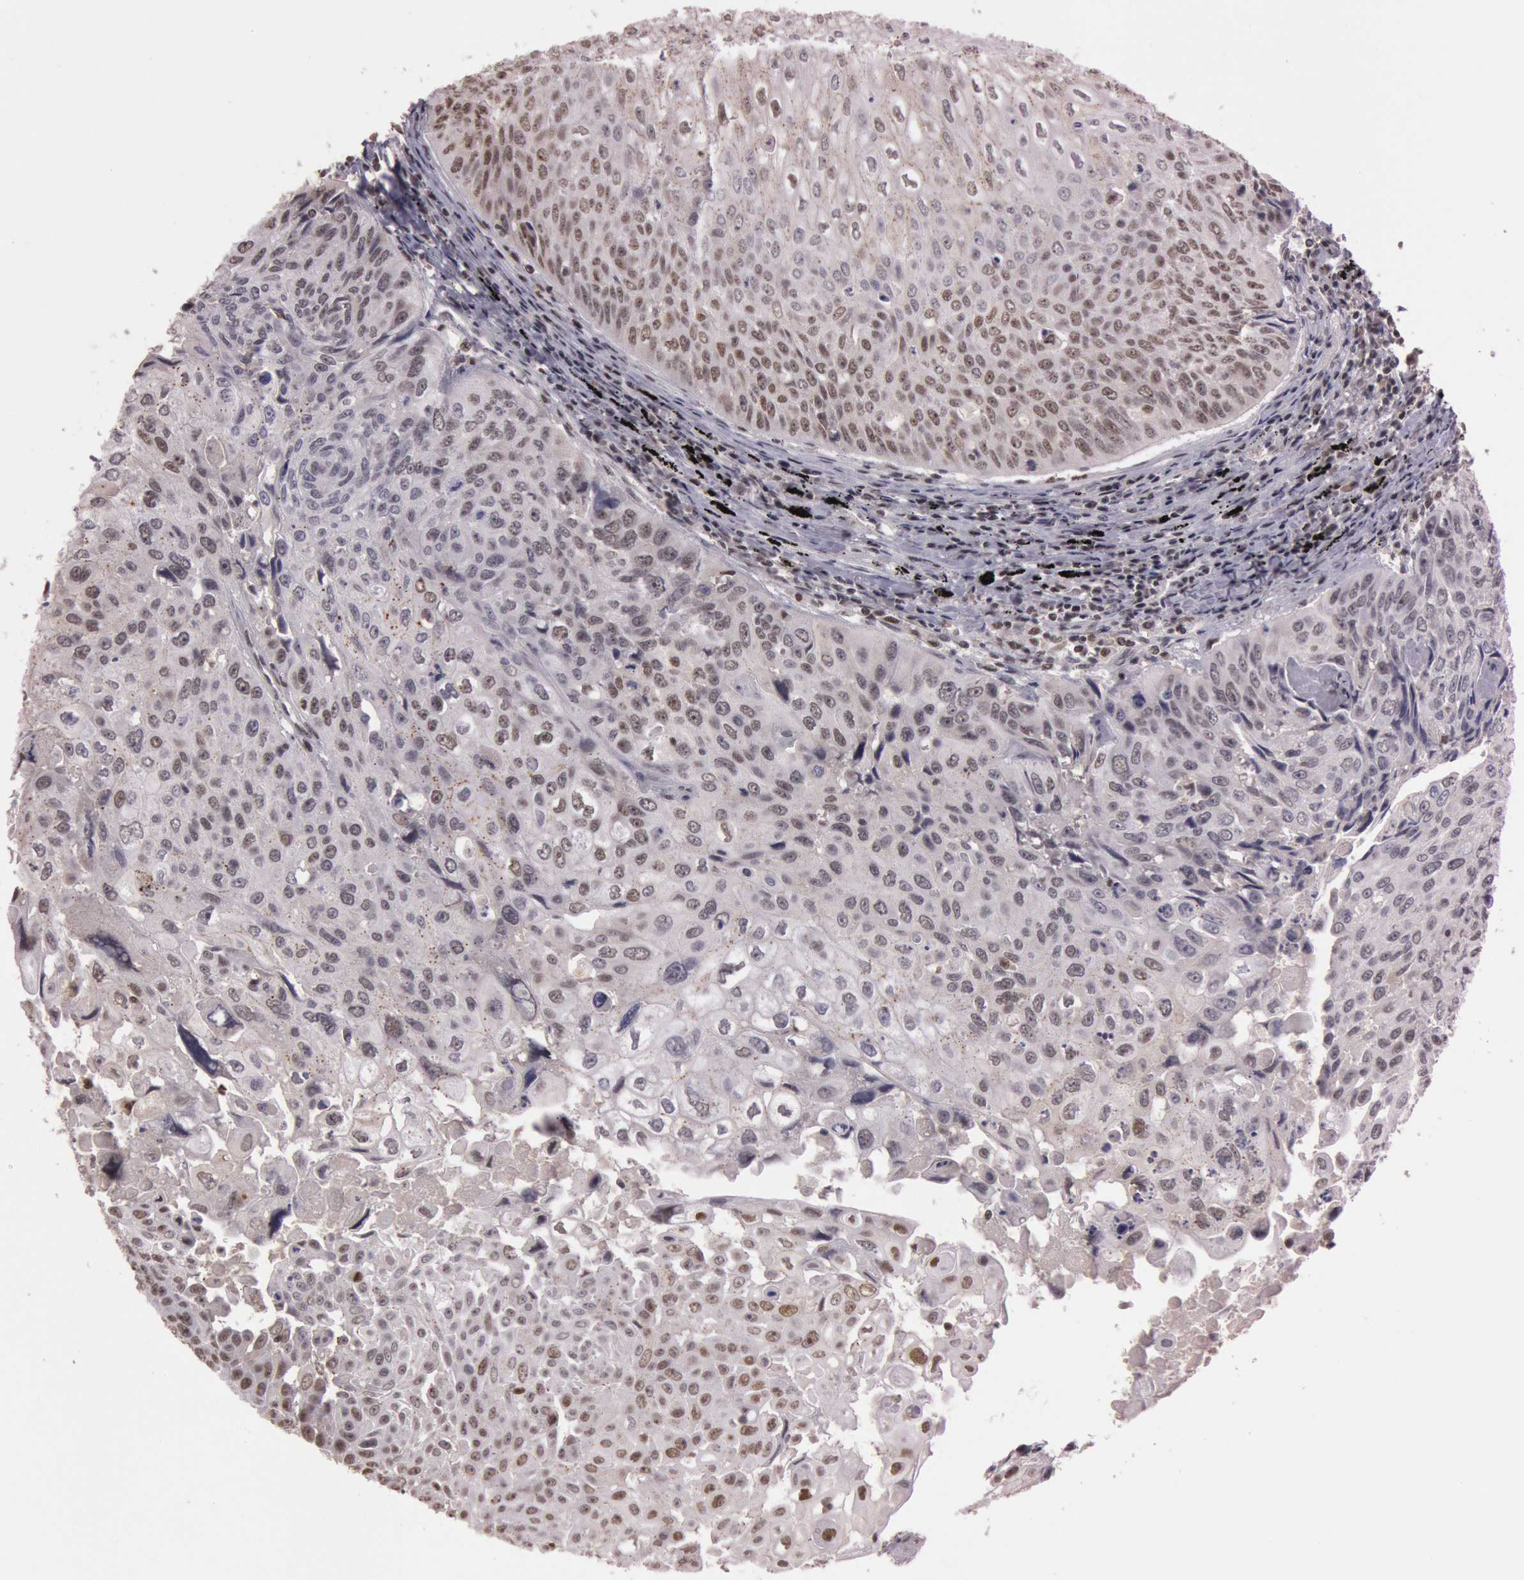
{"staining": {"intensity": "weak", "quantity": "25%-75%", "location": "nuclear"}, "tissue": "lung cancer", "cell_type": "Tumor cells", "image_type": "cancer", "snomed": [{"axis": "morphology", "description": "Adenocarcinoma, NOS"}, {"axis": "topography", "description": "Lung"}], "caption": "Human lung cancer (adenocarcinoma) stained for a protein (brown) demonstrates weak nuclear positive positivity in approximately 25%-75% of tumor cells.", "gene": "TASL", "patient": {"sex": "male", "age": 60}}